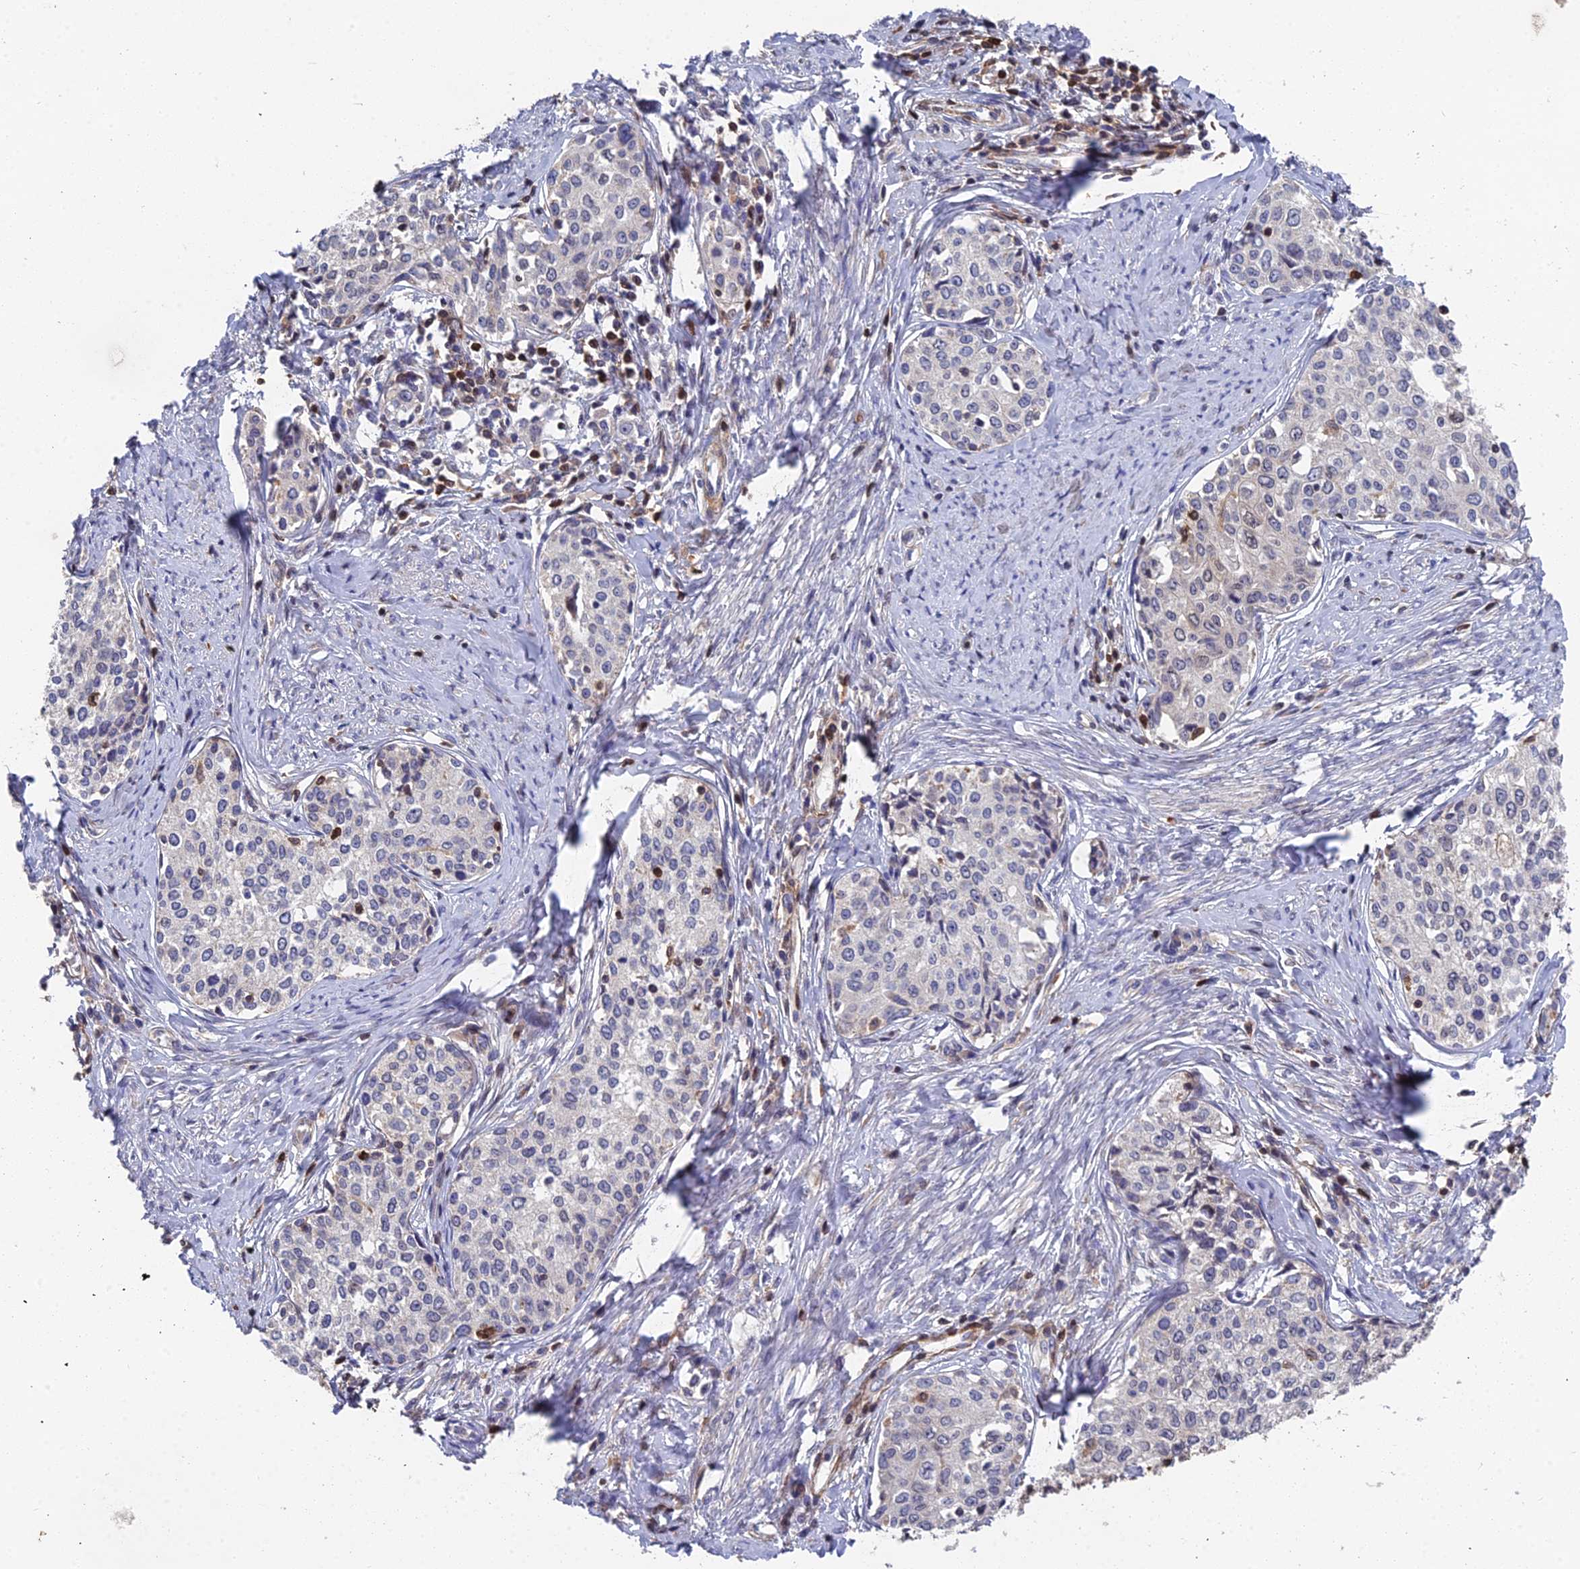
{"staining": {"intensity": "negative", "quantity": "none", "location": "none"}, "tissue": "cervical cancer", "cell_type": "Tumor cells", "image_type": "cancer", "snomed": [{"axis": "morphology", "description": "Squamous cell carcinoma, NOS"}, {"axis": "morphology", "description": "Adenocarcinoma, NOS"}, {"axis": "topography", "description": "Cervix"}], "caption": "This is a histopathology image of immunohistochemistry (IHC) staining of squamous cell carcinoma (cervical), which shows no staining in tumor cells.", "gene": "GALK2", "patient": {"sex": "female", "age": 52}}